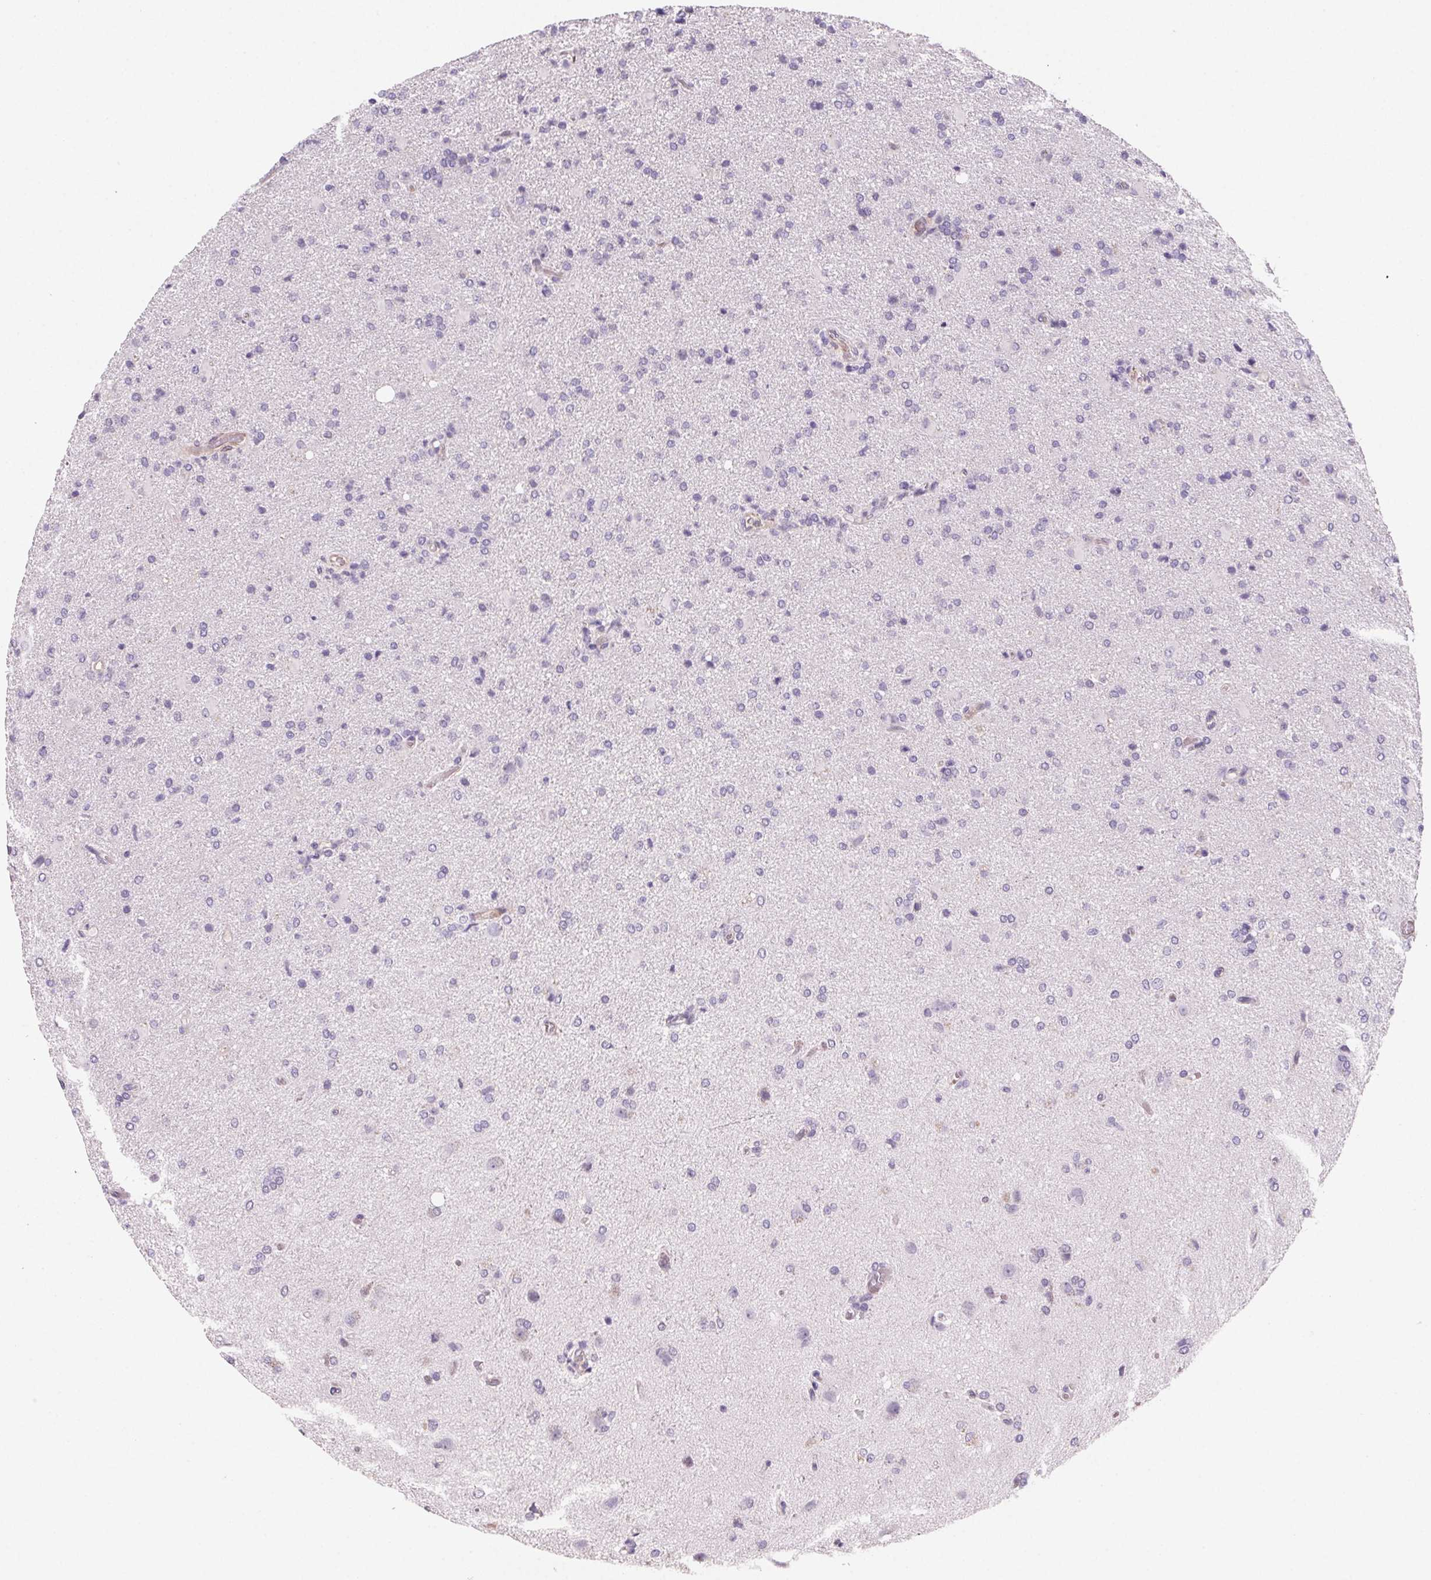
{"staining": {"intensity": "negative", "quantity": "none", "location": "none"}, "tissue": "glioma", "cell_type": "Tumor cells", "image_type": "cancer", "snomed": [{"axis": "morphology", "description": "Glioma, malignant, High grade"}, {"axis": "topography", "description": "Brain"}], "caption": "This is a micrograph of immunohistochemistry staining of malignant high-grade glioma, which shows no positivity in tumor cells. (Brightfield microscopy of DAB immunohistochemistry at high magnification).", "gene": "GBP1", "patient": {"sex": "male", "age": 68}}